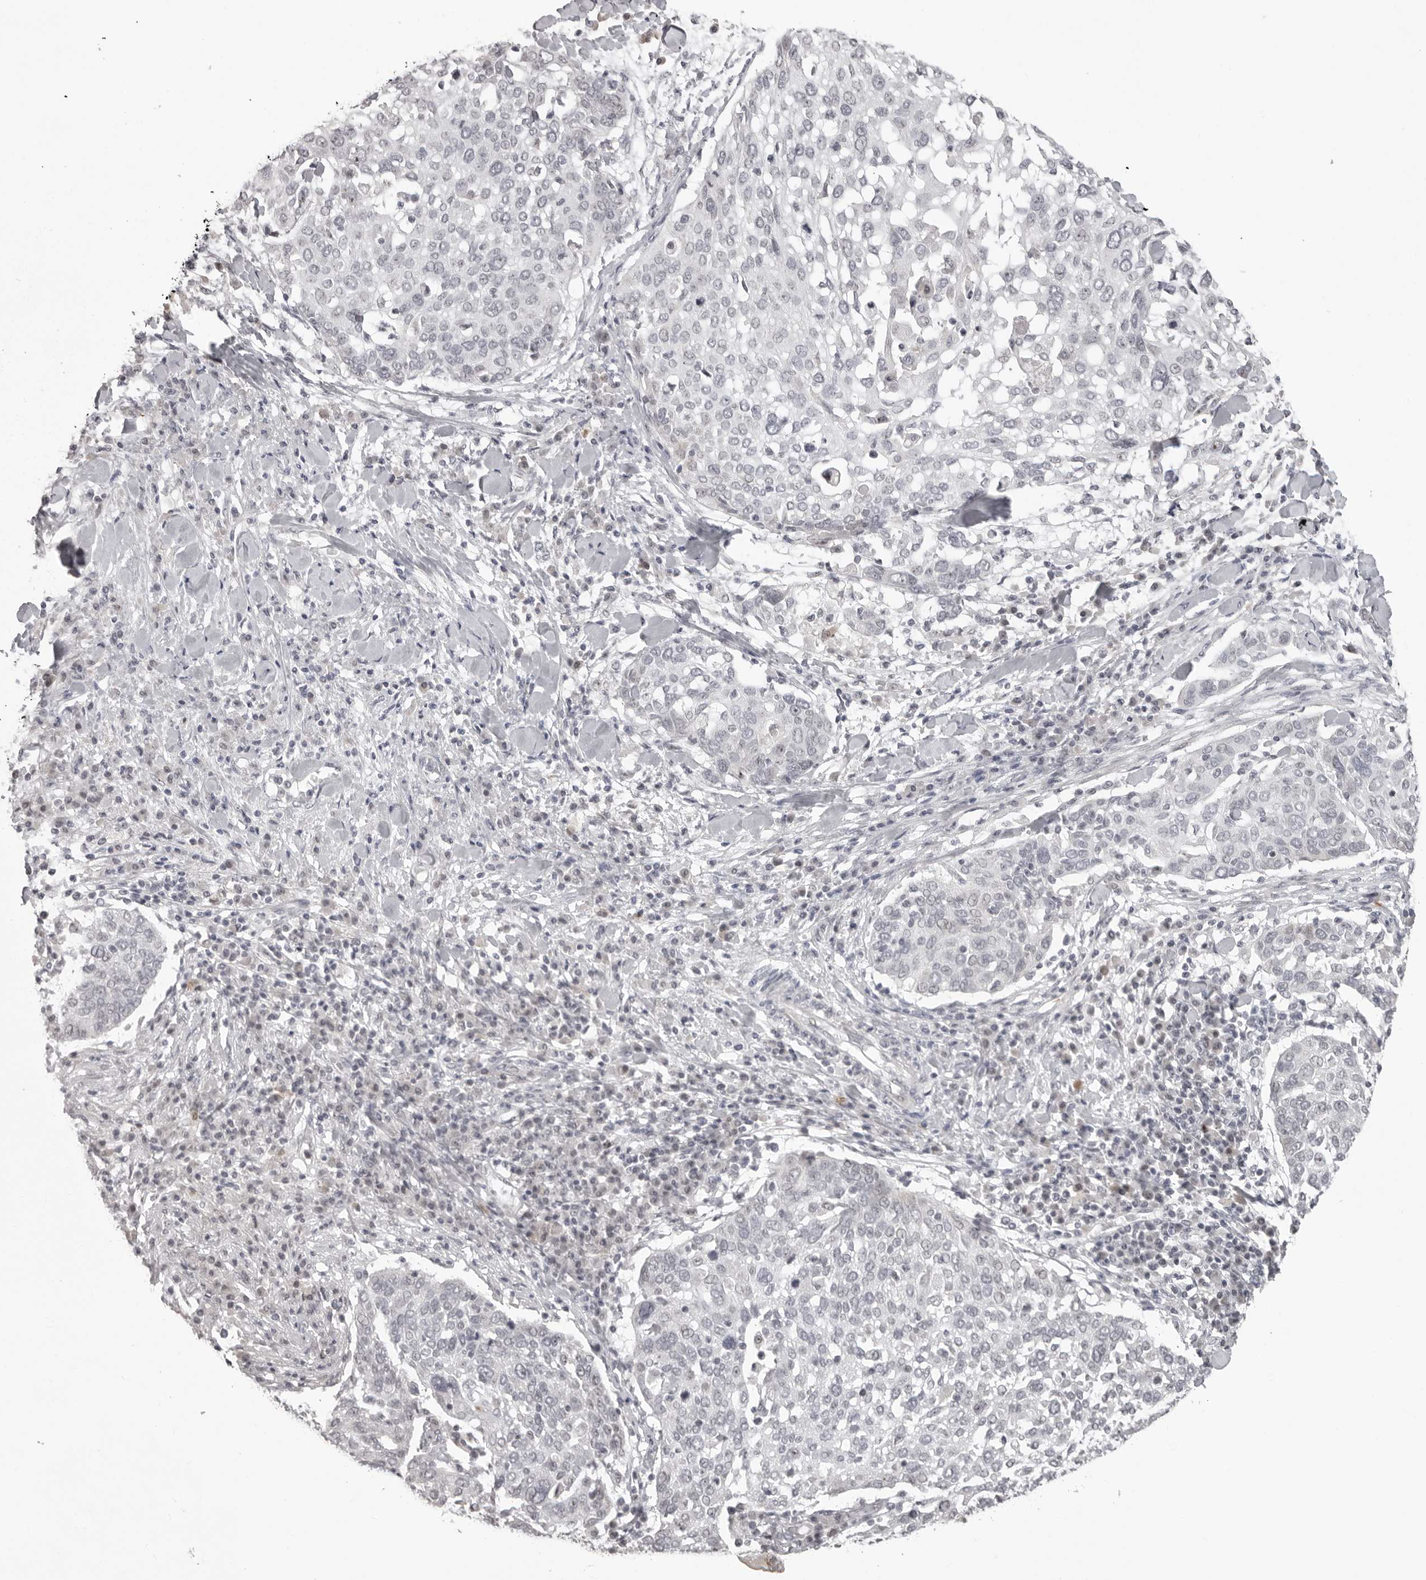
{"staining": {"intensity": "negative", "quantity": "none", "location": "none"}, "tissue": "lung cancer", "cell_type": "Tumor cells", "image_type": "cancer", "snomed": [{"axis": "morphology", "description": "Squamous cell carcinoma, NOS"}, {"axis": "topography", "description": "Lung"}], "caption": "IHC of human lung squamous cell carcinoma displays no staining in tumor cells.", "gene": "HELZ", "patient": {"sex": "male", "age": 65}}